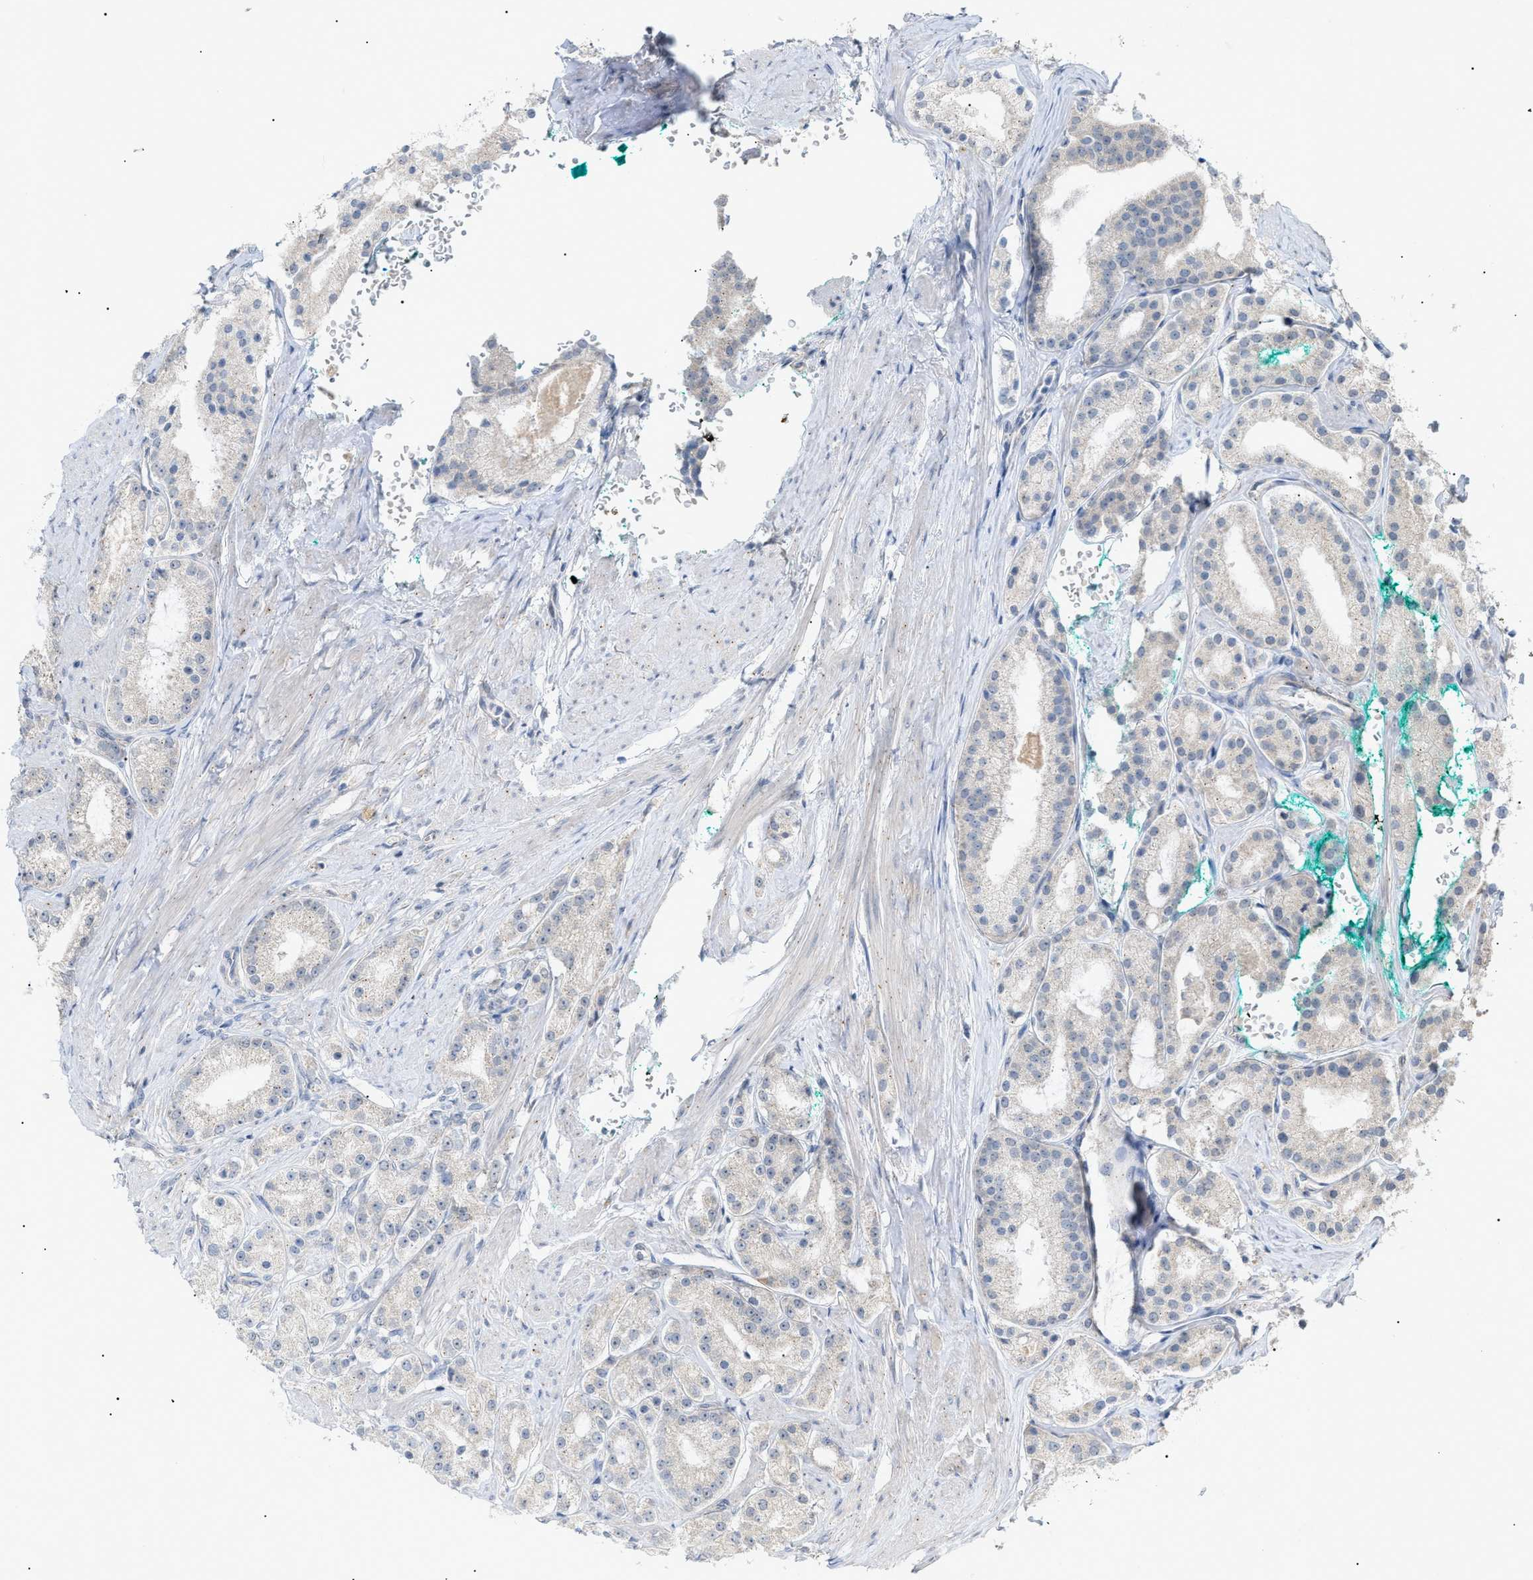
{"staining": {"intensity": "negative", "quantity": "none", "location": "none"}, "tissue": "prostate cancer", "cell_type": "Tumor cells", "image_type": "cancer", "snomed": [{"axis": "morphology", "description": "Adenocarcinoma, Low grade"}, {"axis": "topography", "description": "Prostate"}], "caption": "IHC of prostate adenocarcinoma (low-grade) reveals no positivity in tumor cells. (IHC, brightfield microscopy, high magnification).", "gene": "SLC25A31", "patient": {"sex": "male", "age": 63}}